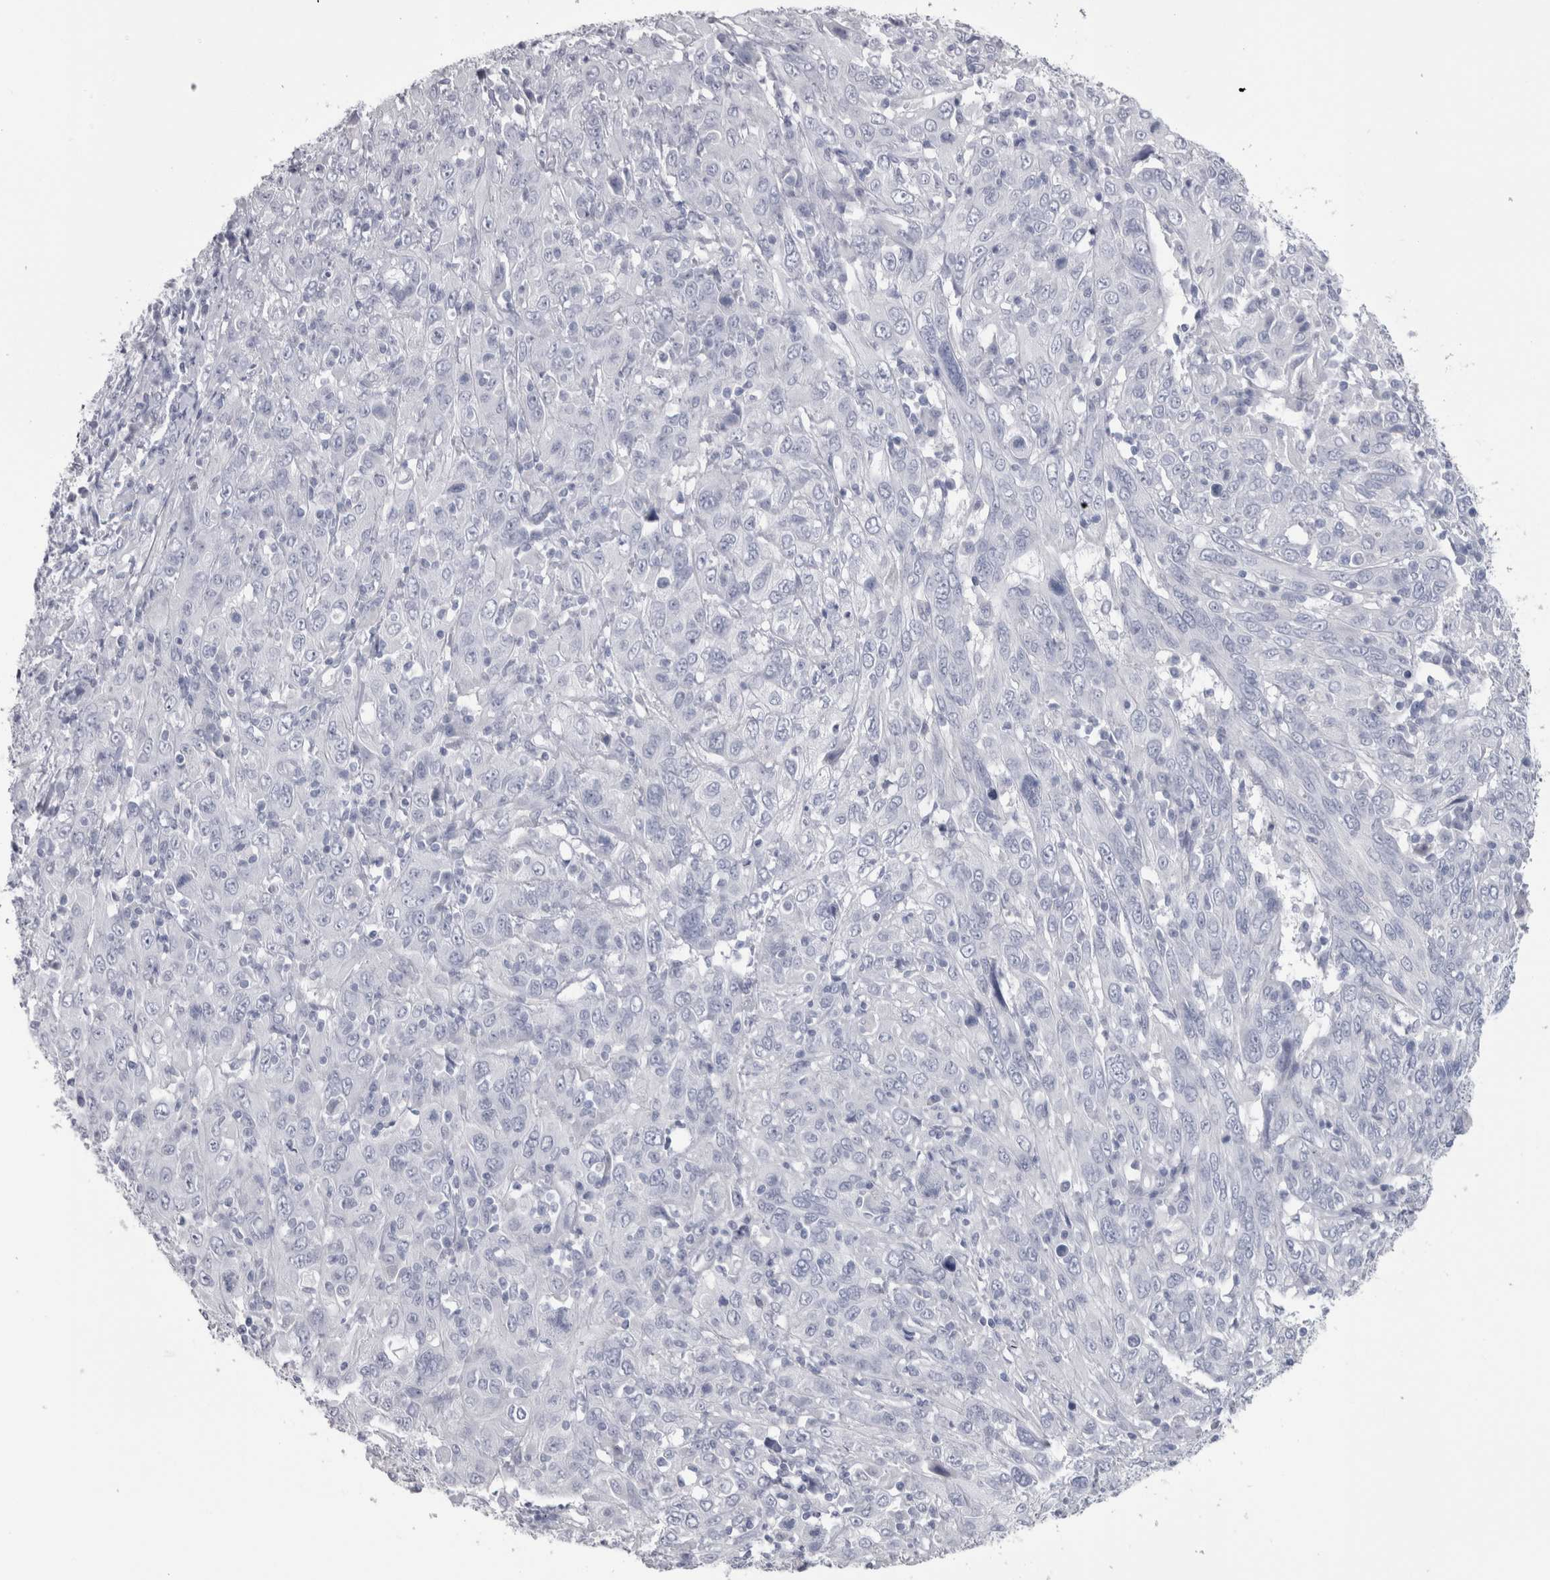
{"staining": {"intensity": "negative", "quantity": "none", "location": "none"}, "tissue": "cervical cancer", "cell_type": "Tumor cells", "image_type": "cancer", "snomed": [{"axis": "morphology", "description": "Squamous cell carcinoma, NOS"}, {"axis": "topography", "description": "Cervix"}], "caption": "This is a histopathology image of immunohistochemistry (IHC) staining of cervical cancer (squamous cell carcinoma), which shows no staining in tumor cells.", "gene": "PTH", "patient": {"sex": "female", "age": 46}}